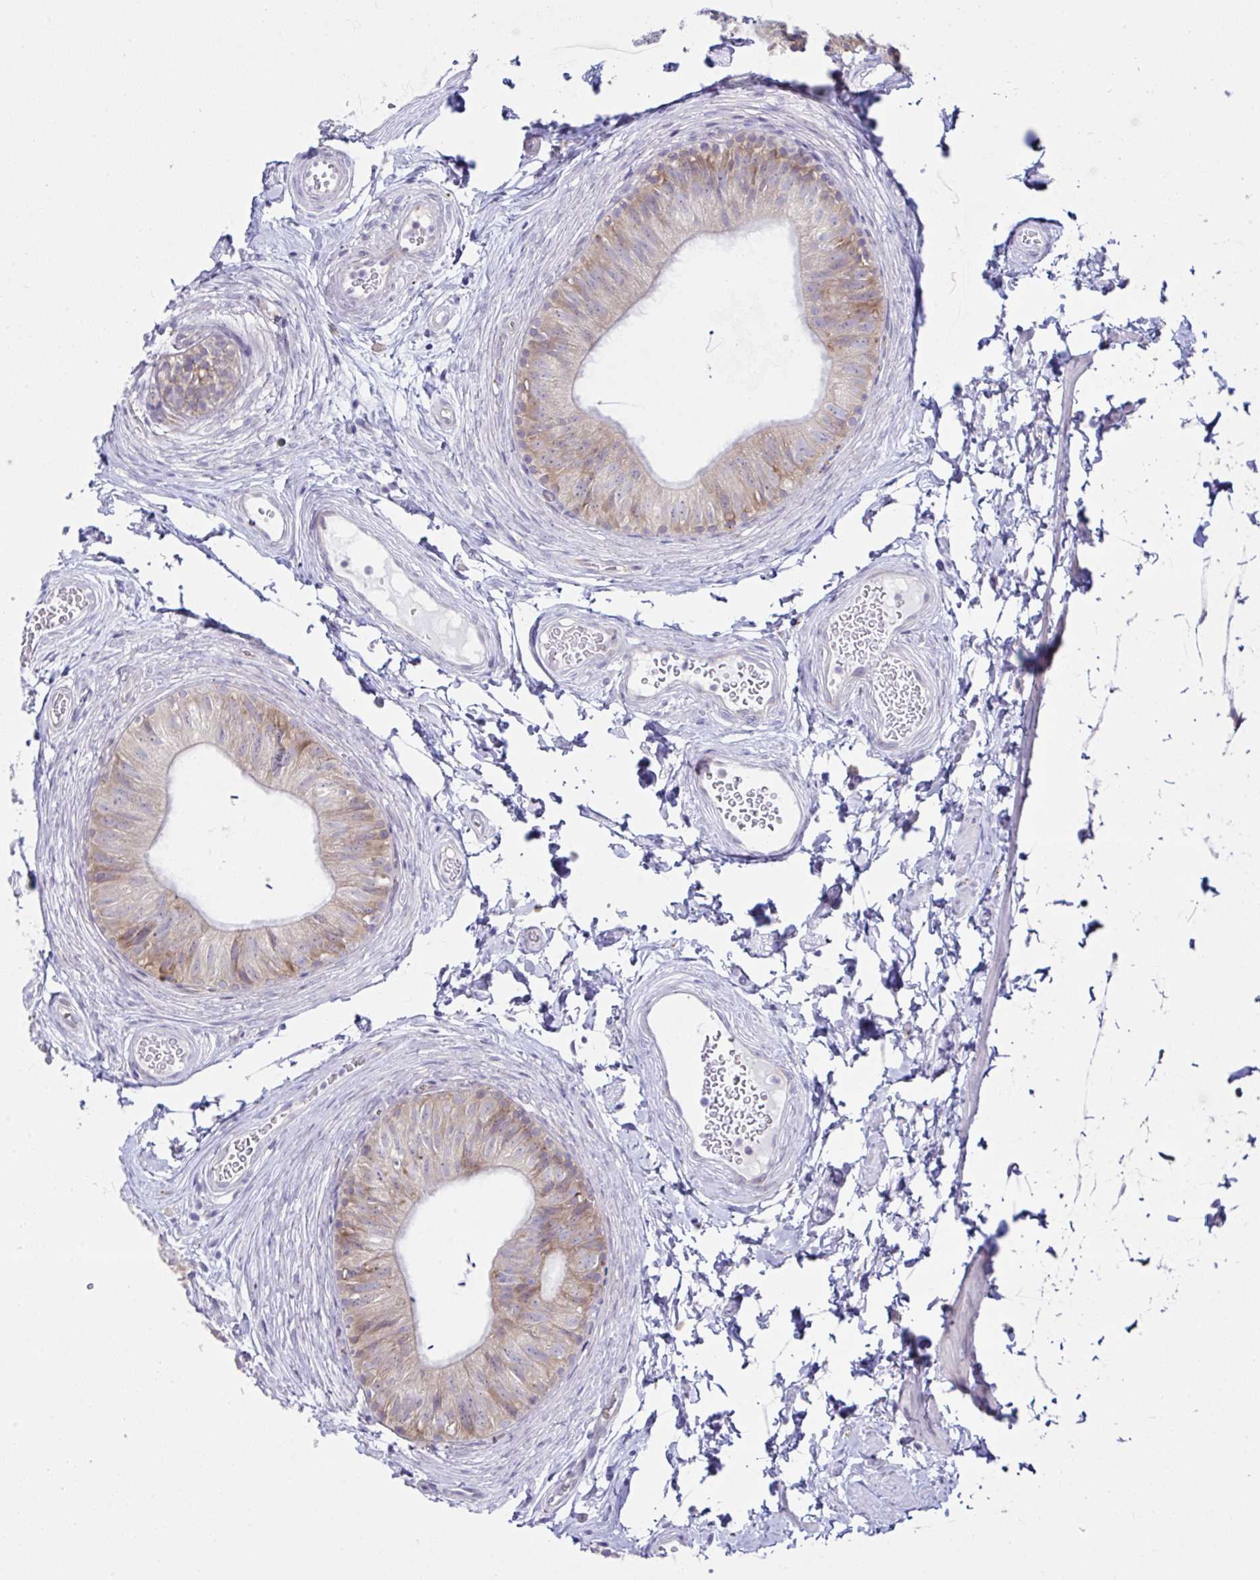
{"staining": {"intensity": "moderate", "quantity": ">75%", "location": "cytoplasmic/membranous"}, "tissue": "epididymis", "cell_type": "Glandular cells", "image_type": "normal", "snomed": [{"axis": "morphology", "description": "Normal tissue, NOS"}, {"axis": "topography", "description": "Epididymis, spermatic cord, NOS"}, {"axis": "topography", "description": "Epididymis"}, {"axis": "topography", "description": "Peripheral nerve tissue"}], "caption": "A micrograph of epididymis stained for a protein exhibits moderate cytoplasmic/membranous brown staining in glandular cells.", "gene": "FAU", "patient": {"sex": "male", "age": 29}}